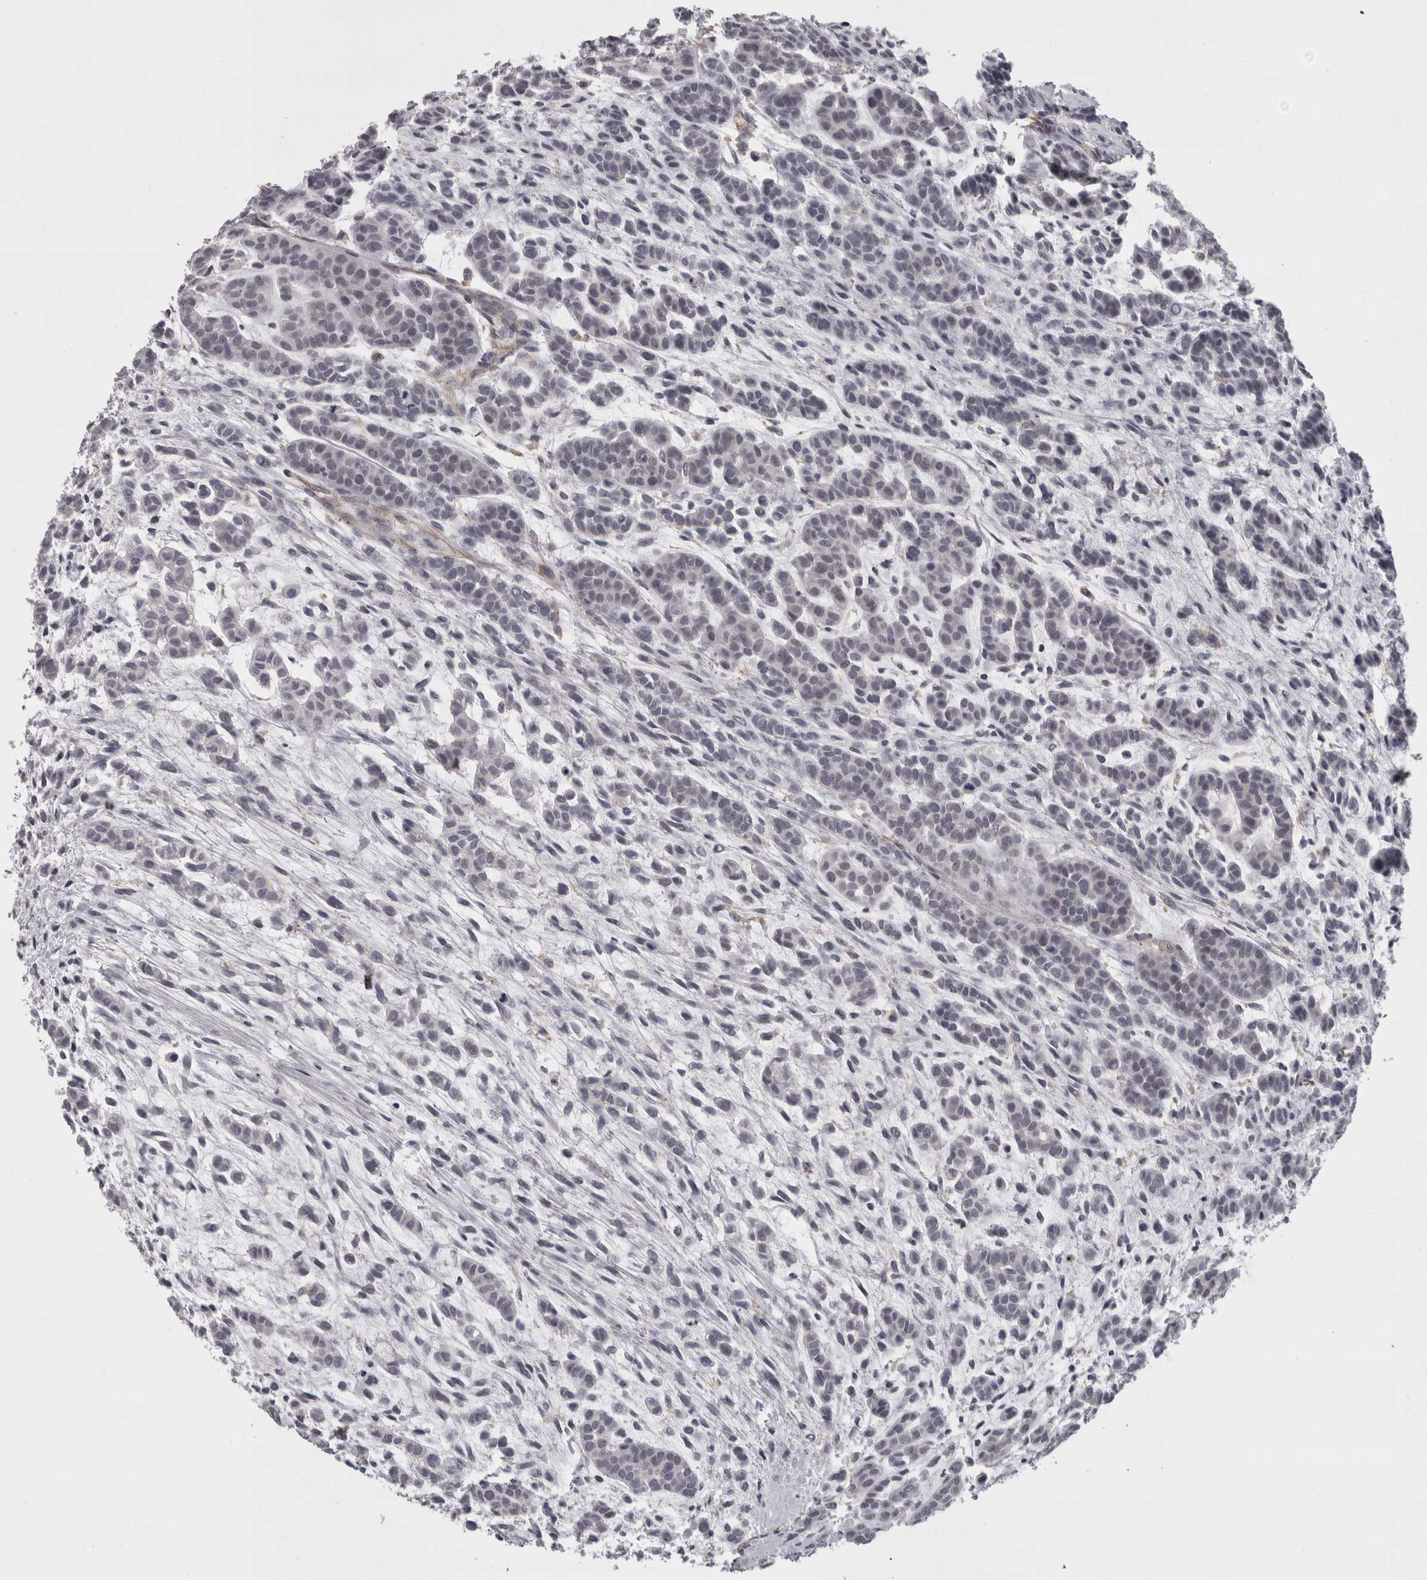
{"staining": {"intensity": "negative", "quantity": "none", "location": "none"}, "tissue": "head and neck cancer", "cell_type": "Tumor cells", "image_type": "cancer", "snomed": [{"axis": "morphology", "description": "Adenocarcinoma, NOS"}, {"axis": "morphology", "description": "Adenoma, NOS"}, {"axis": "topography", "description": "Head-Neck"}], "caption": "Tumor cells are negative for protein expression in human head and neck cancer.", "gene": "LYZL6", "patient": {"sex": "female", "age": 55}}